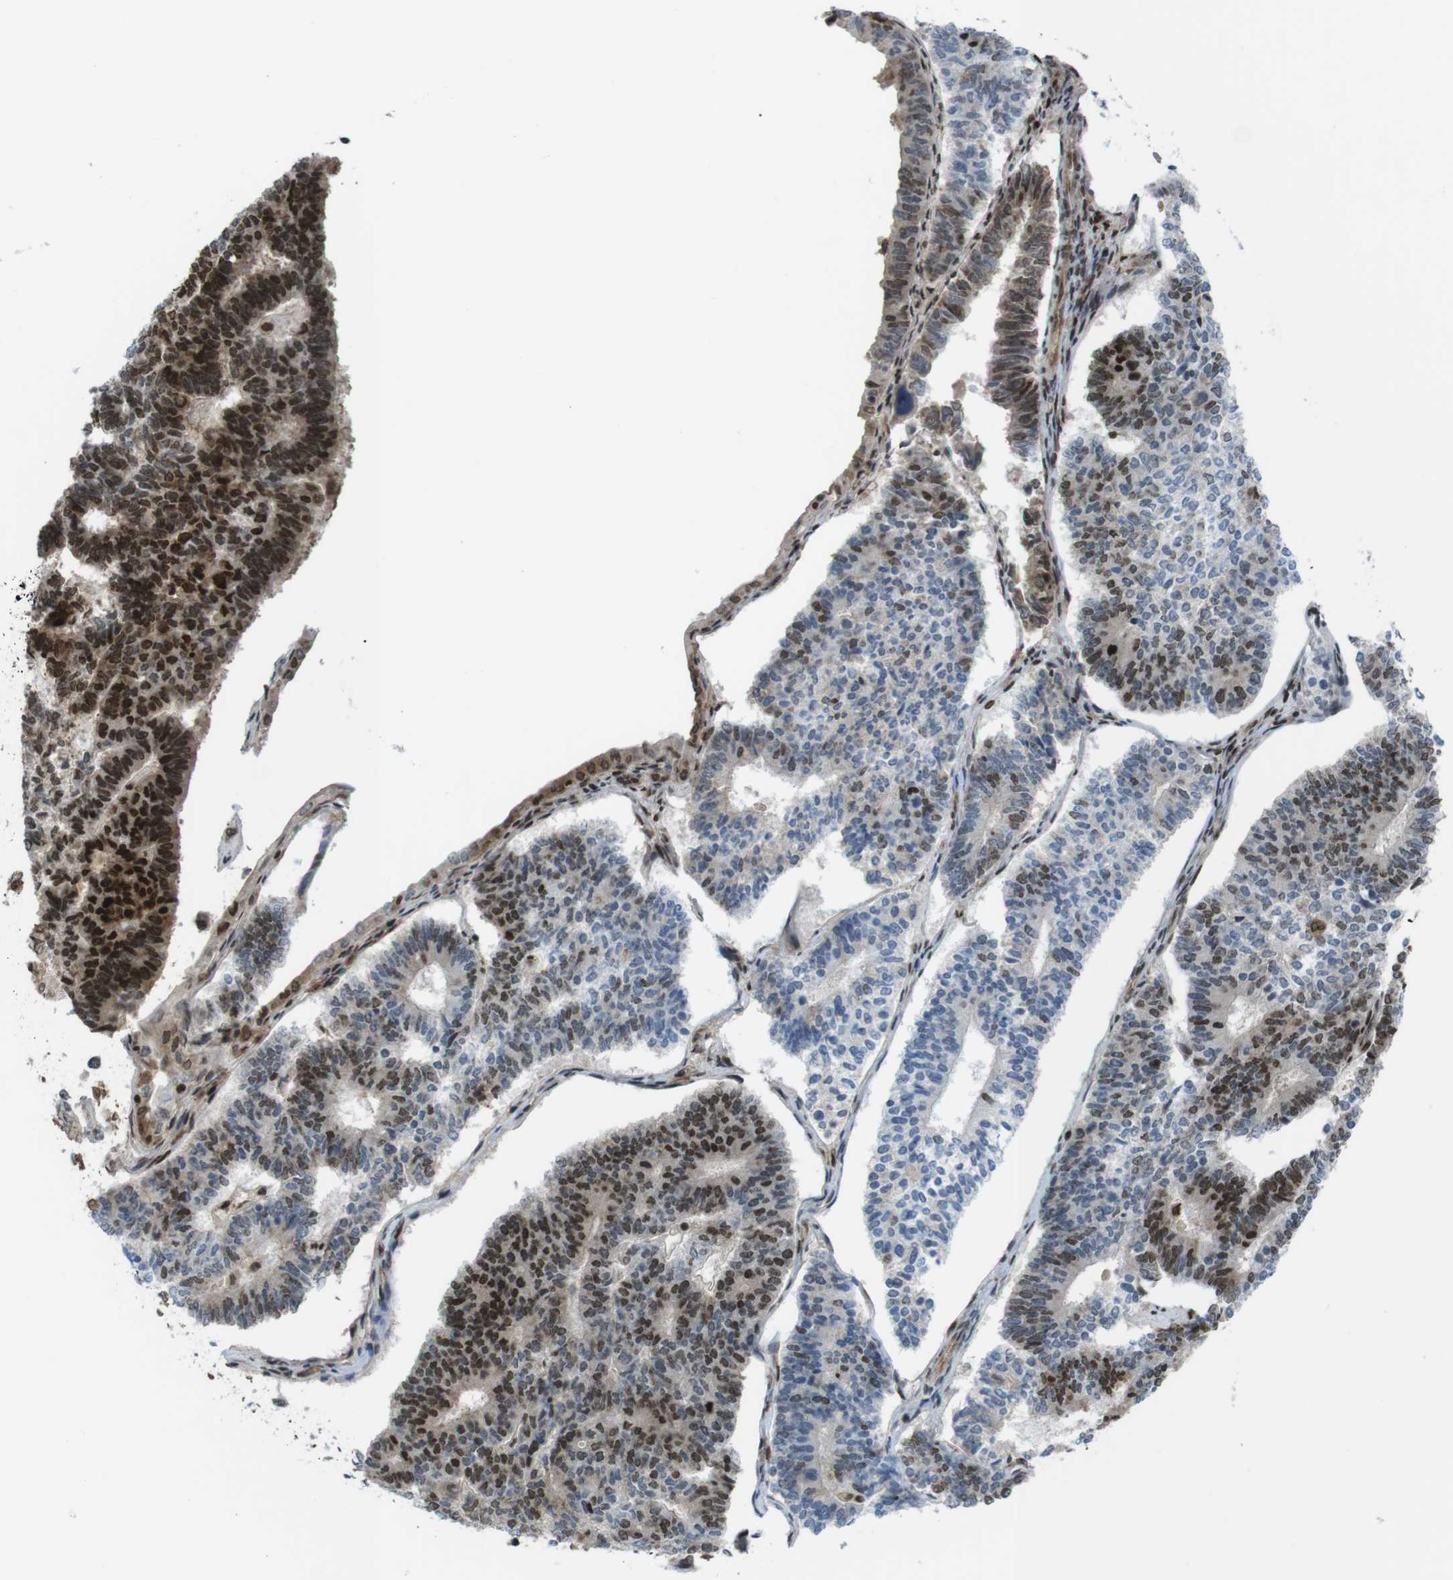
{"staining": {"intensity": "strong", "quantity": "25%-75%", "location": "nuclear"}, "tissue": "endometrial cancer", "cell_type": "Tumor cells", "image_type": "cancer", "snomed": [{"axis": "morphology", "description": "Adenocarcinoma, NOS"}, {"axis": "topography", "description": "Endometrium"}], "caption": "The image demonstrates a brown stain indicating the presence of a protein in the nuclear of tumor cells in endometrial cancer.", "gene": "SUB1", "patient": {"sex": "female", "age": 70}}